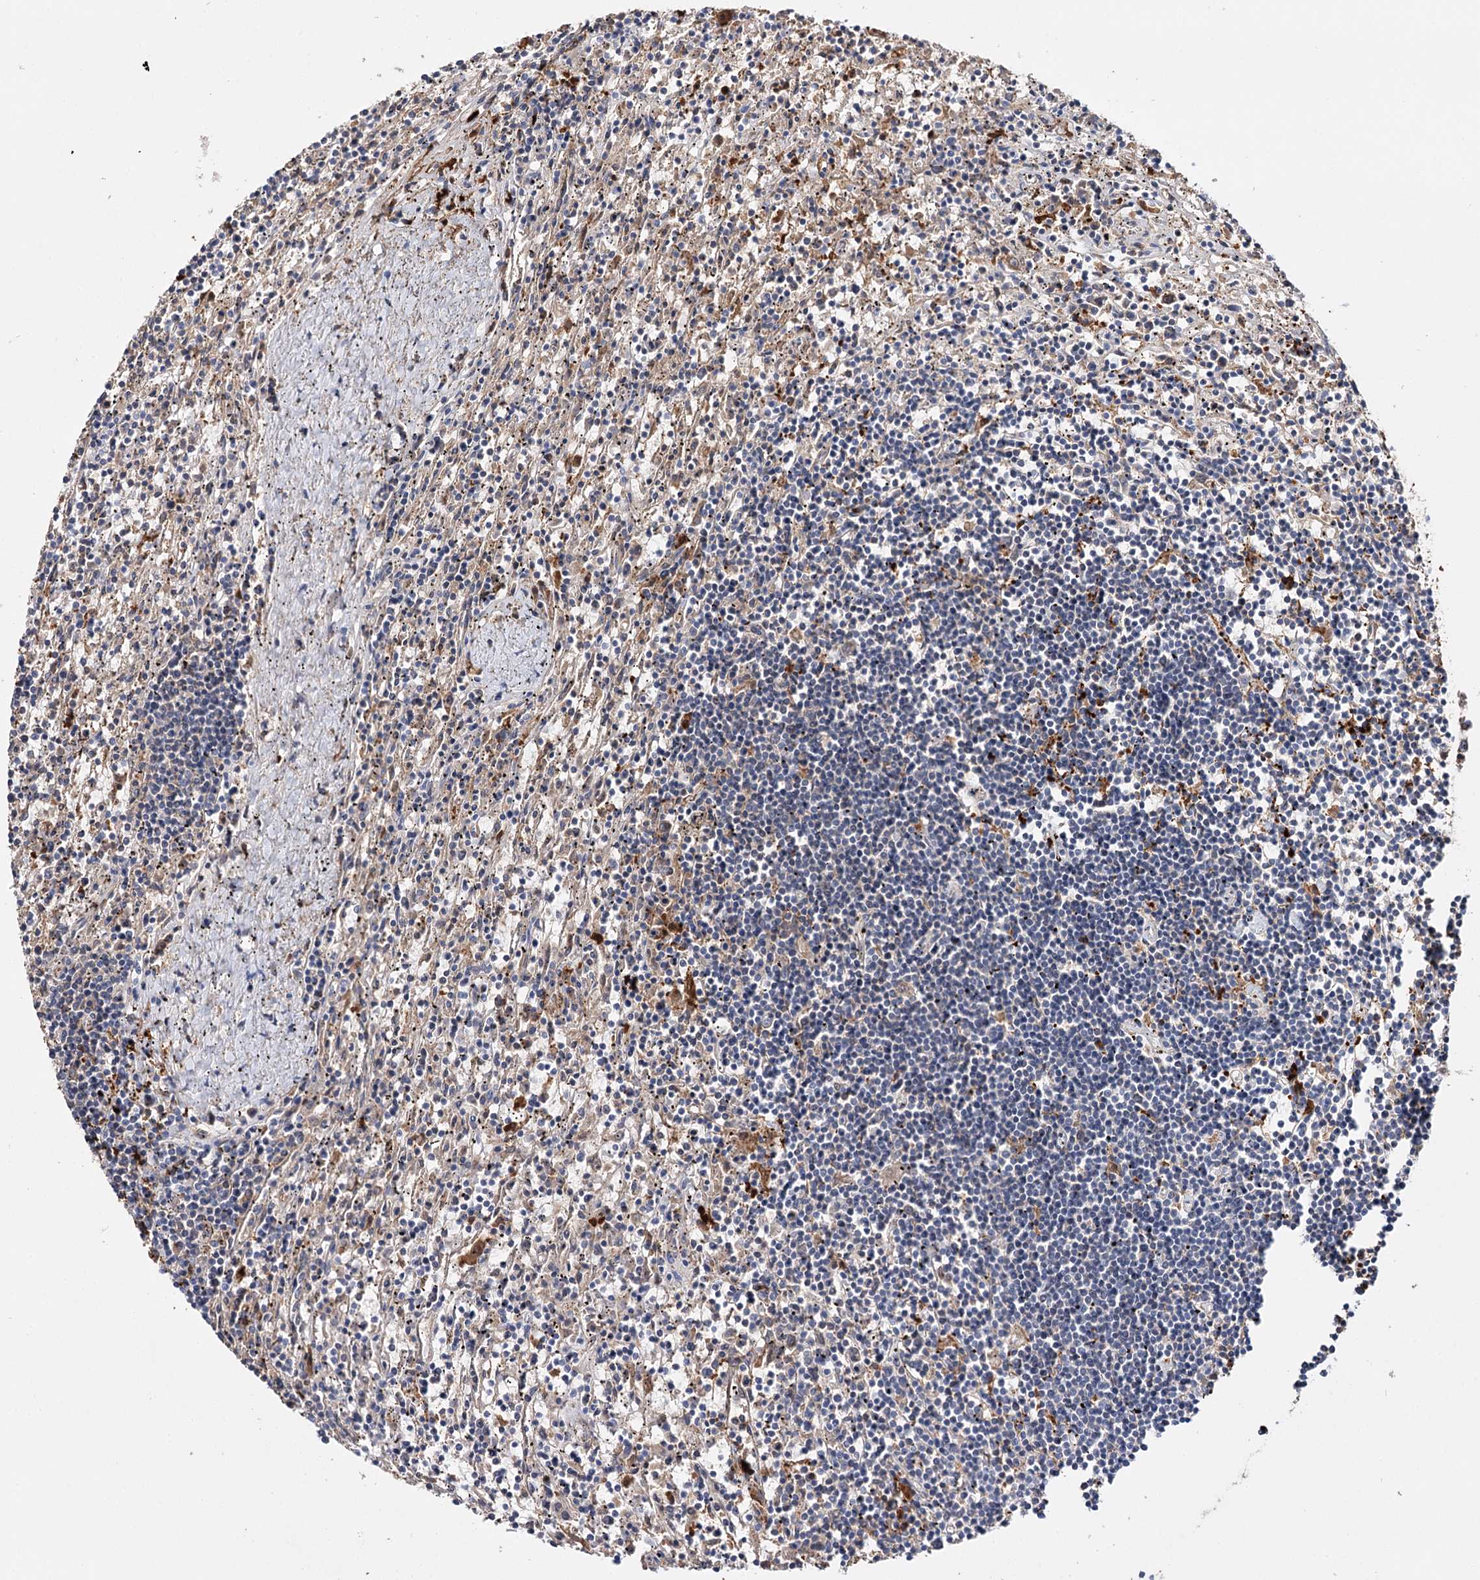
{"staining": {"intensity": "negative", "quantity": "none", "location": "none"}, "tissue": "lymphoma", "cell_type": "Tumor cells", "image_type": "cancer", "snomed": [{"axis": "morphology", "description": "Malignant lymphoma, non-Hodgkin's type, Low grade"}, {"axis": "topography", "description": "Spleen"}], "caption": "Immunohistochemistry (IHC) image of lymphoma stained for a protein (brown), which shows no positivity in tumor cells.", "gene": "CFAP46", "patient": {"sex": "male", "age": 76}}